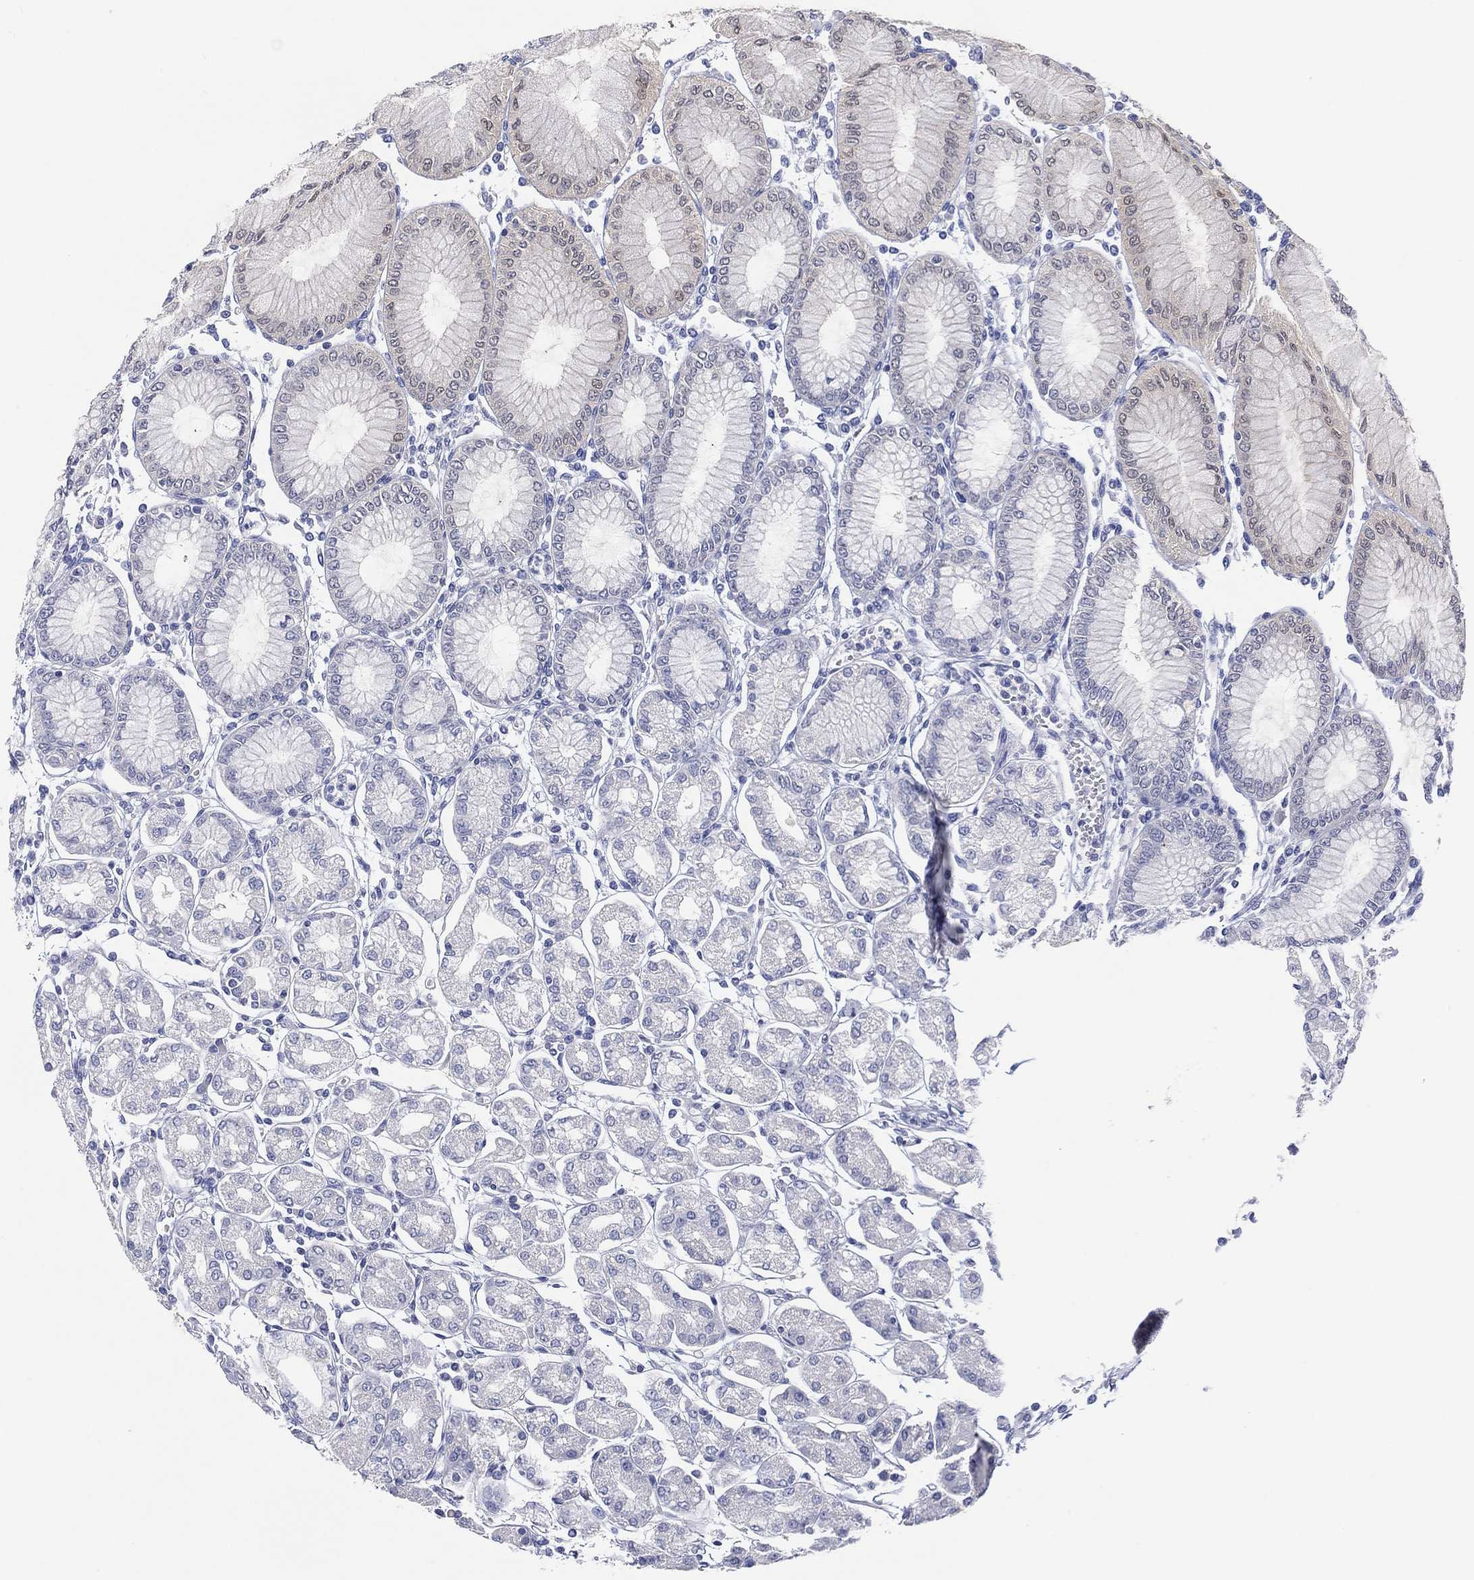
{"staining": {"intensity": "negative", "quantity": "none", "location": "none"}, "tissue": "stomach", "cell_type": "Glandular cells", "image_type": "normal", "snomed": [{"axis": "morphology", "description": "Normal tissue, NOS"}, {"axis": "topography", "description": "Skeletal muscle"}, {"axis": "topography", "description": "Stomach"}], "caption": "This is an immunohistochemistry (IHC) image of normal stomach. There is no positivity in glandular cells.", "gene": "C5orf46", "patient": {"sex": "female", "age": 57}}